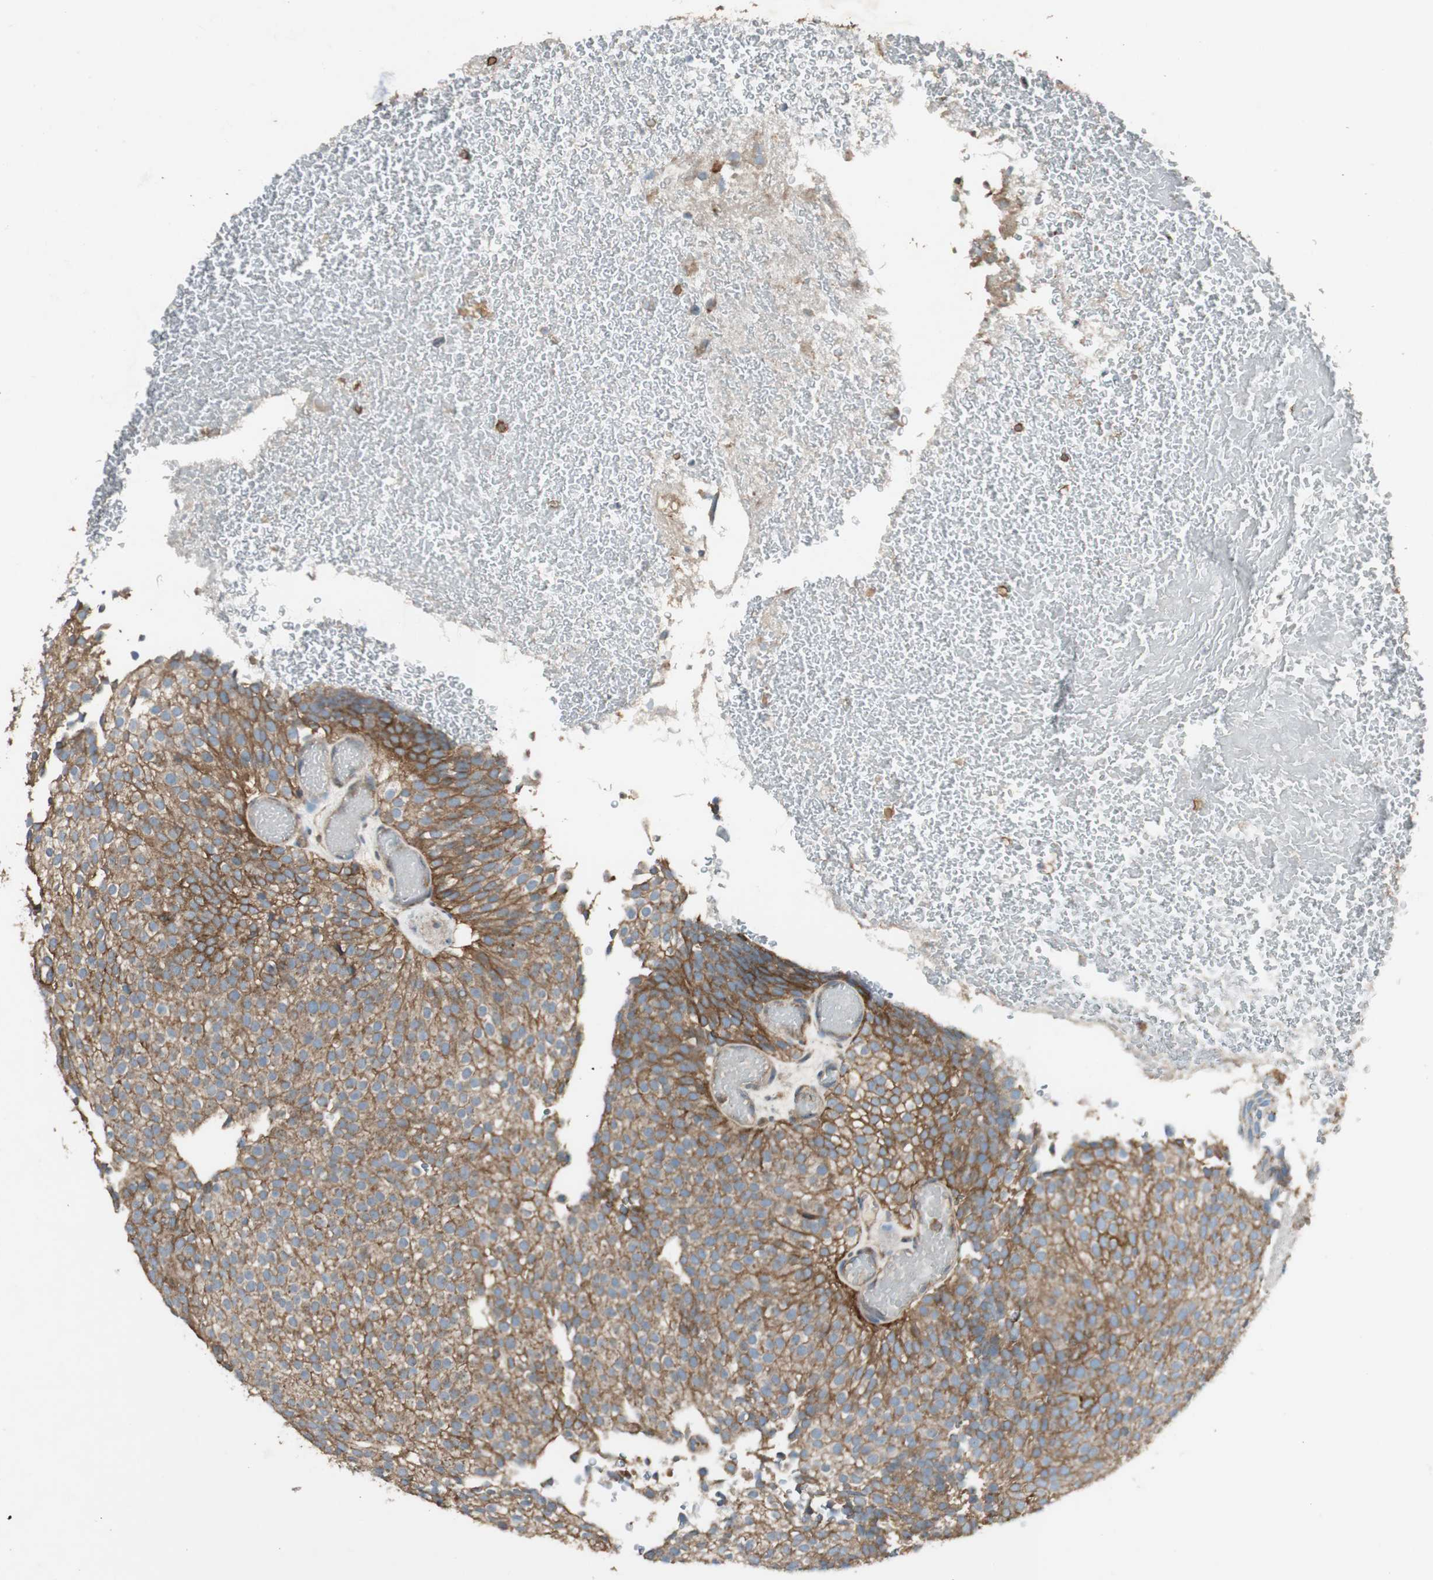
{"staining": {"intensity": "moderate", "quantity": ">75%", "location": "cytoplasmic/membranous"}, "tissue": "urothelial cancer", "cell_type": "Tumor cells", "image_type": "cancer", "snomed": [{"axis": "morphology", "description": "Urothelial carcinoma, Low grade"}, {"axis": "topography", "description": "Urinary bladder"}], "caption": "There is medium levels of moderate cytoplasmic/membranous staining in tumor cells of urothelial cancer, as demonstrated by immunohistochemical staining (brown color).", "gene": "BTN3A3", "patient": {"sex": "male", "age": 78}}